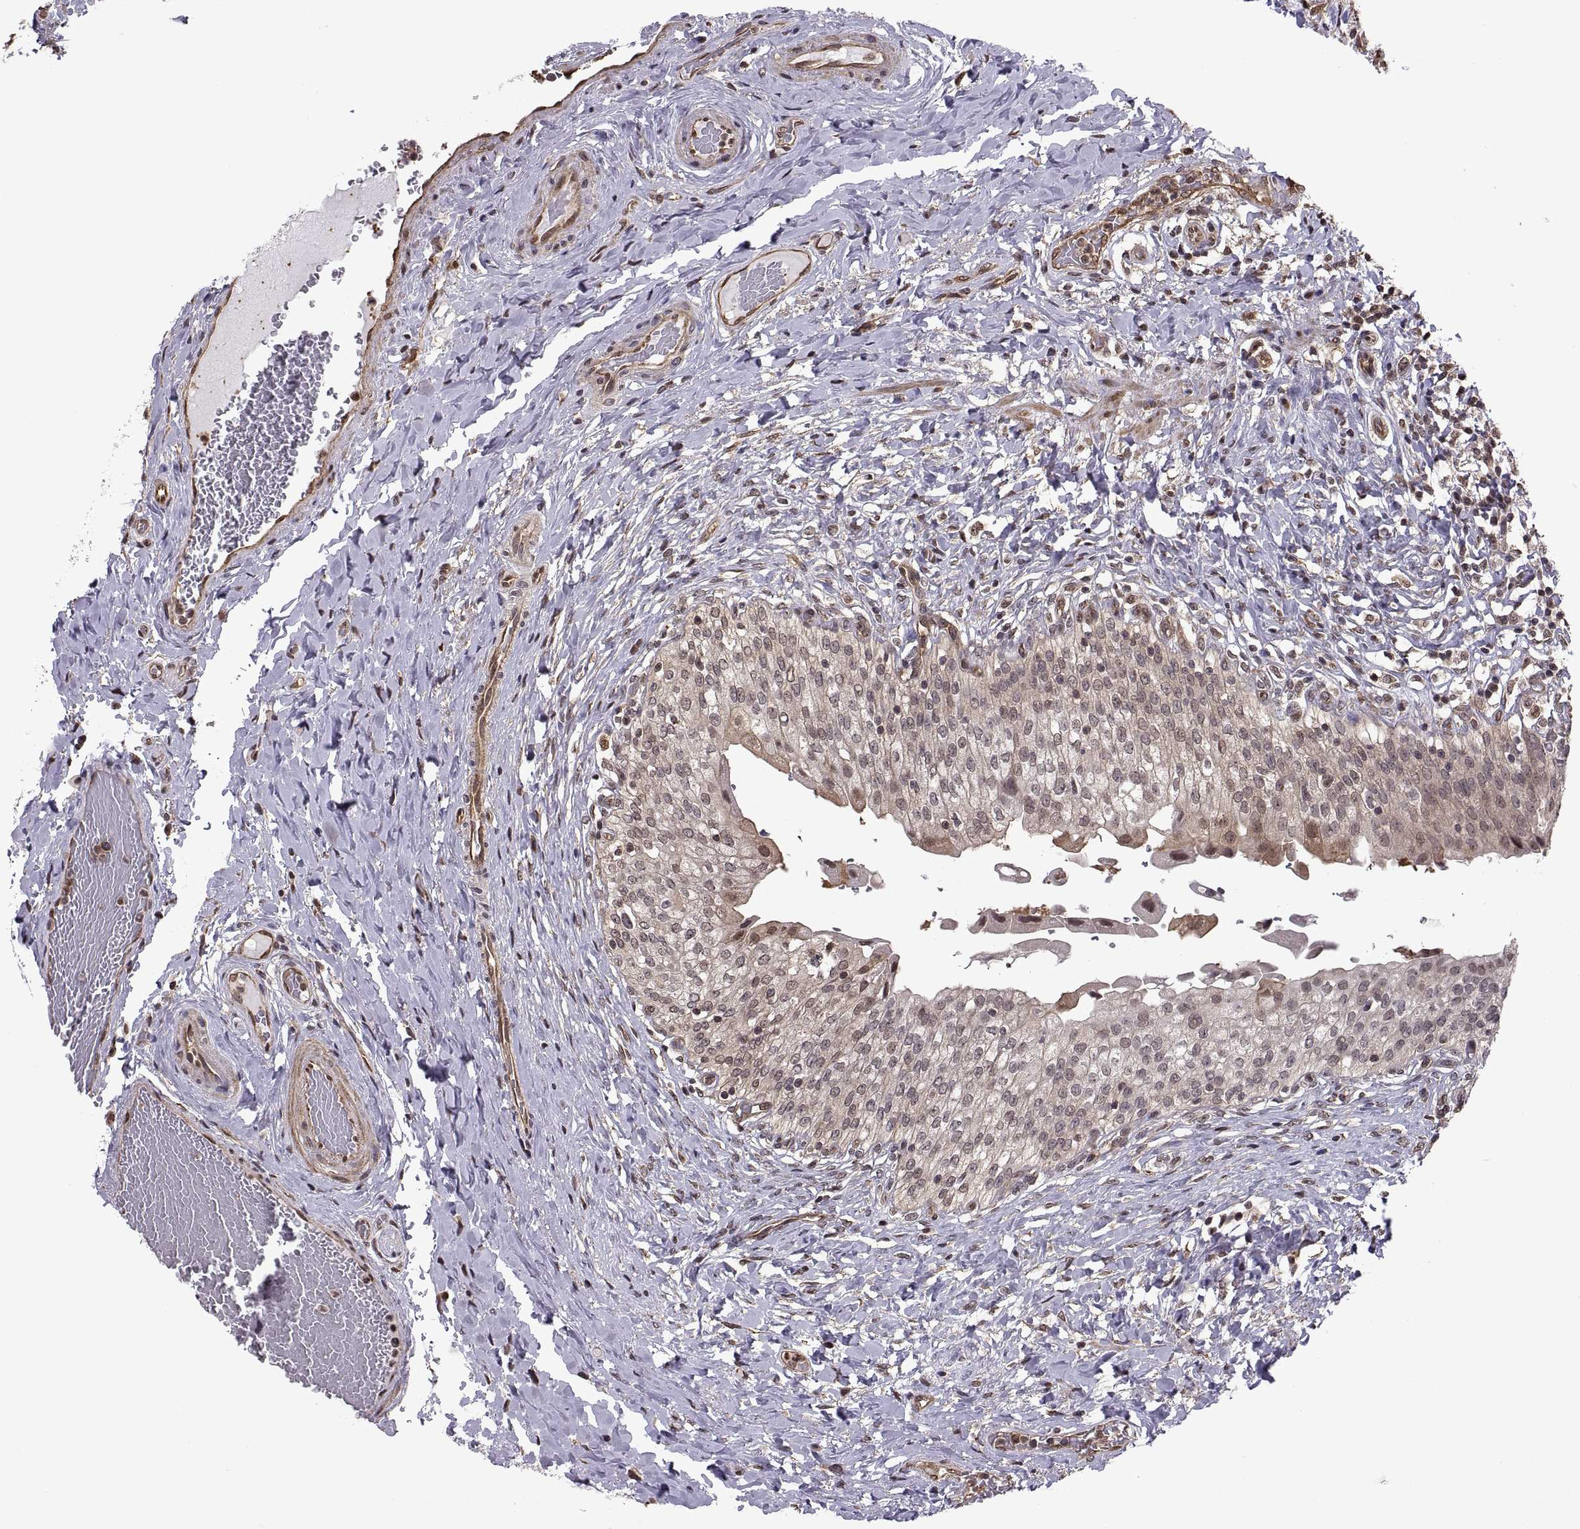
{"staining": {"intensity": "weak", "quantity": ">75%", "location": "cytoplasmic/membranous"}, "tissue": "urinary bladder", "cell_type": "Urothelial cells", "image_type": "normal", "snomed": [{"axis": "morphology", "description": "Normal tissue, NOS"}, {"axis": "morphology", "description": "Inflammation, NOS"}, {"axis": "topography", "description": "Urinary bladder"}], "caption": "Immunohistochemical staining of benign human urinary bladder demonstrates >75% levels of weak cytoplasmic/membranous protein positivity in about >75% of urothelial cells.", "gene": "ARRB1", "patient": {"sex": "male", "age": 64}}